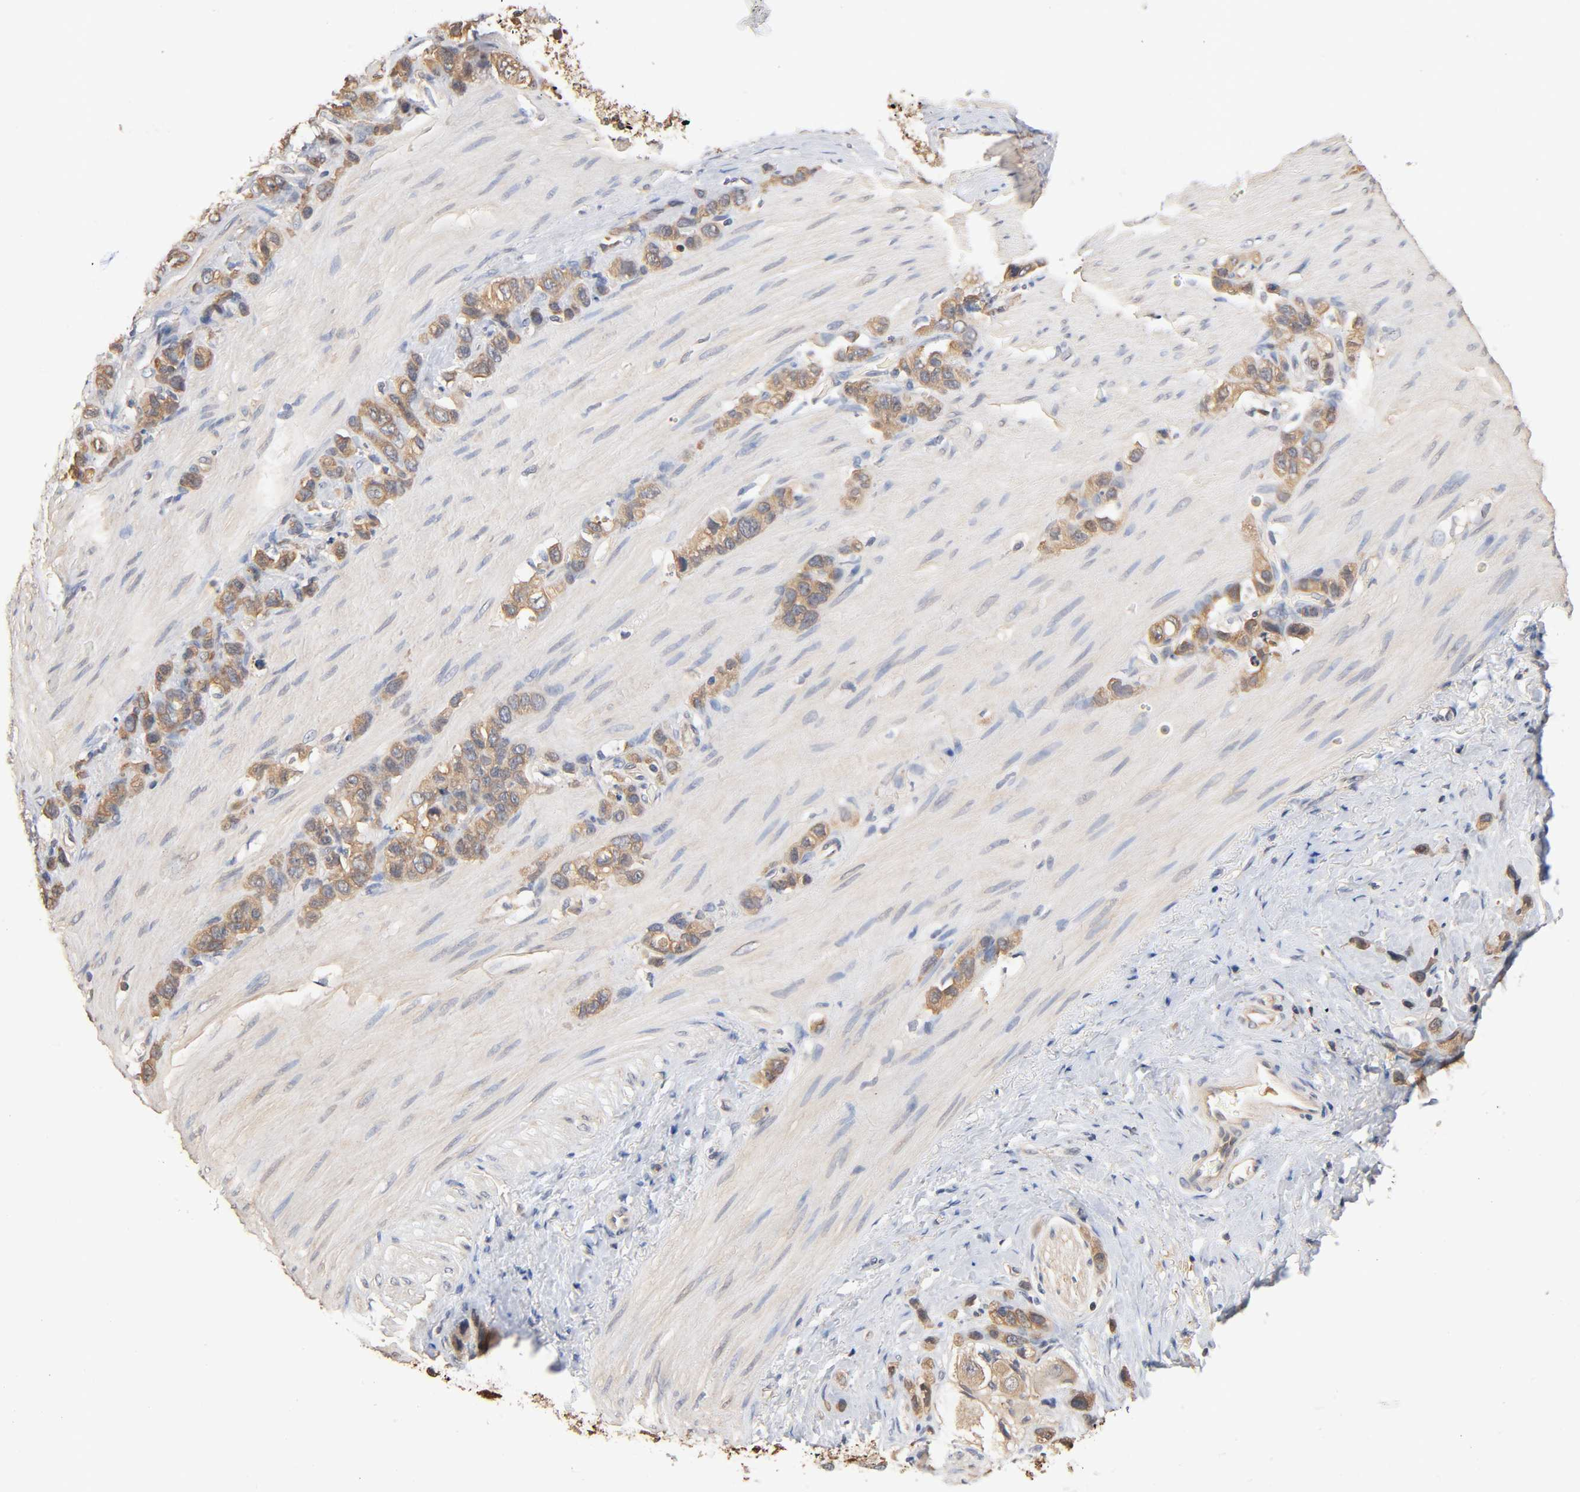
{"staining": {"intensity": "weak", "quantity": ">75%", "location": "cytoplasmic/membranous"}, "tissue": "stomach cancer", "cell_type": "Tumor cells", "image_type": "cancer", "snomed": [{"axis": "morphology", "description": "Normal tissue, NOS"}, {"axis": "morphology", "description": "Adenocarcinoma, NOS"}, {"axis": "morphology", "description": "Adenocarcinoma, High grade"}, {"axis": "topography", "description": "Stomach, upper"}, {"axis": "topography", "description": "Stomach"}], "caption": "There is low levels of weak cytoplasmic/membranous expression in tumor cells of stomach adenocarcinoma, as demonstrated by immunohistochemical staining (brown color).", "gene": "ALDOA", "patient": {"sex": "female", "age": 65}}